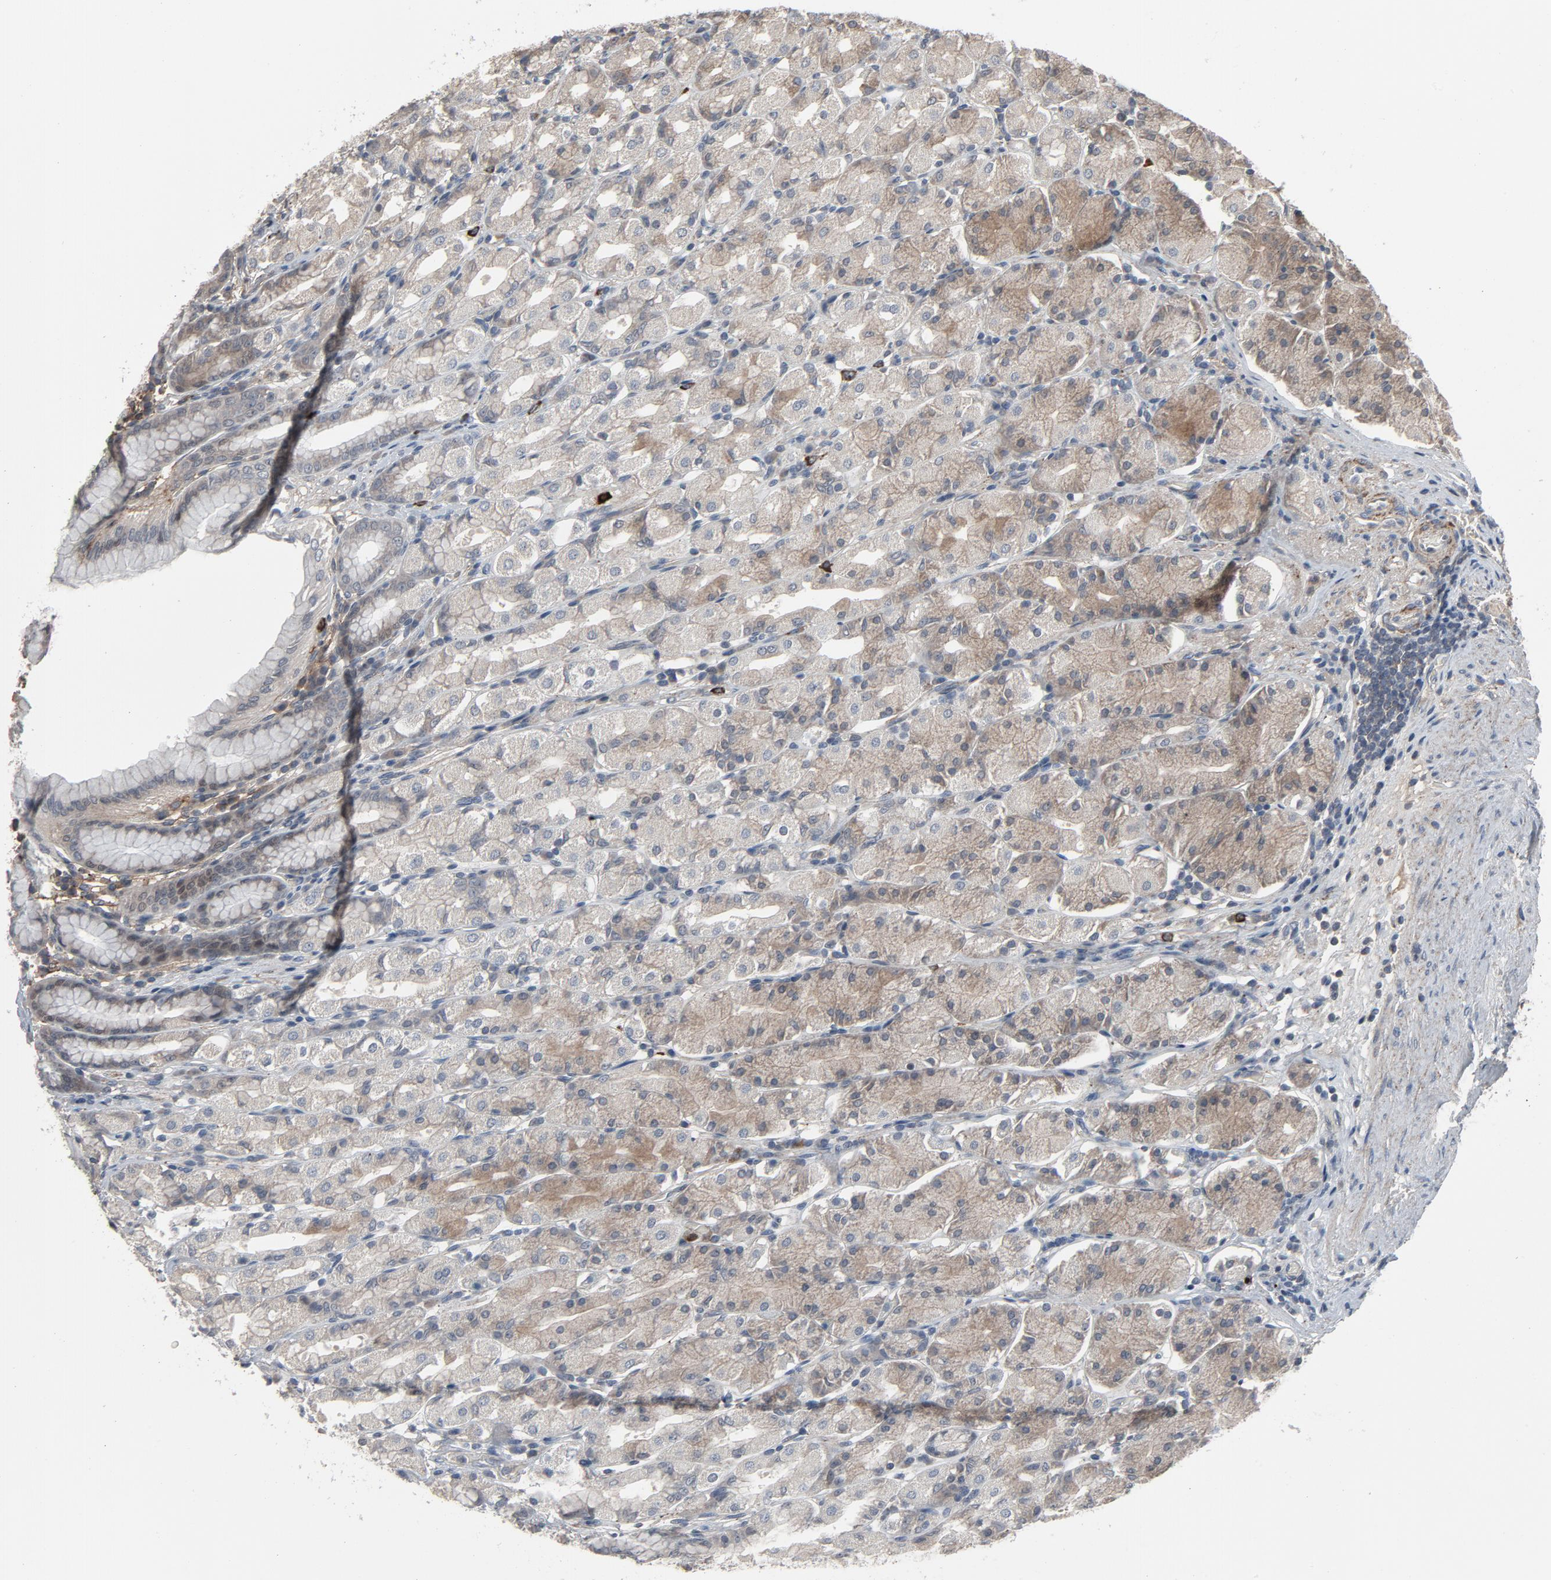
{"staining": {"intensity": "moderate", "quantity": "<25%", "location": "cytoplasmic/membranous"}, "tissue": "stomach", "cell_type": "Glandular cells", "image_type": "normal", "snomed": [{"axis": "morphology", "description": "Normal tissue, NOS"}, {"axis": "topography", "description": "Stomach, upper"}], "caption": "Glandular cells show low levels of moderate cytoplasmic/membranous expression in approximately <25% of cells in unremarkable human stomach.", "gene": "PDZD4", "patient": {"sex": "male", "age": 68}}